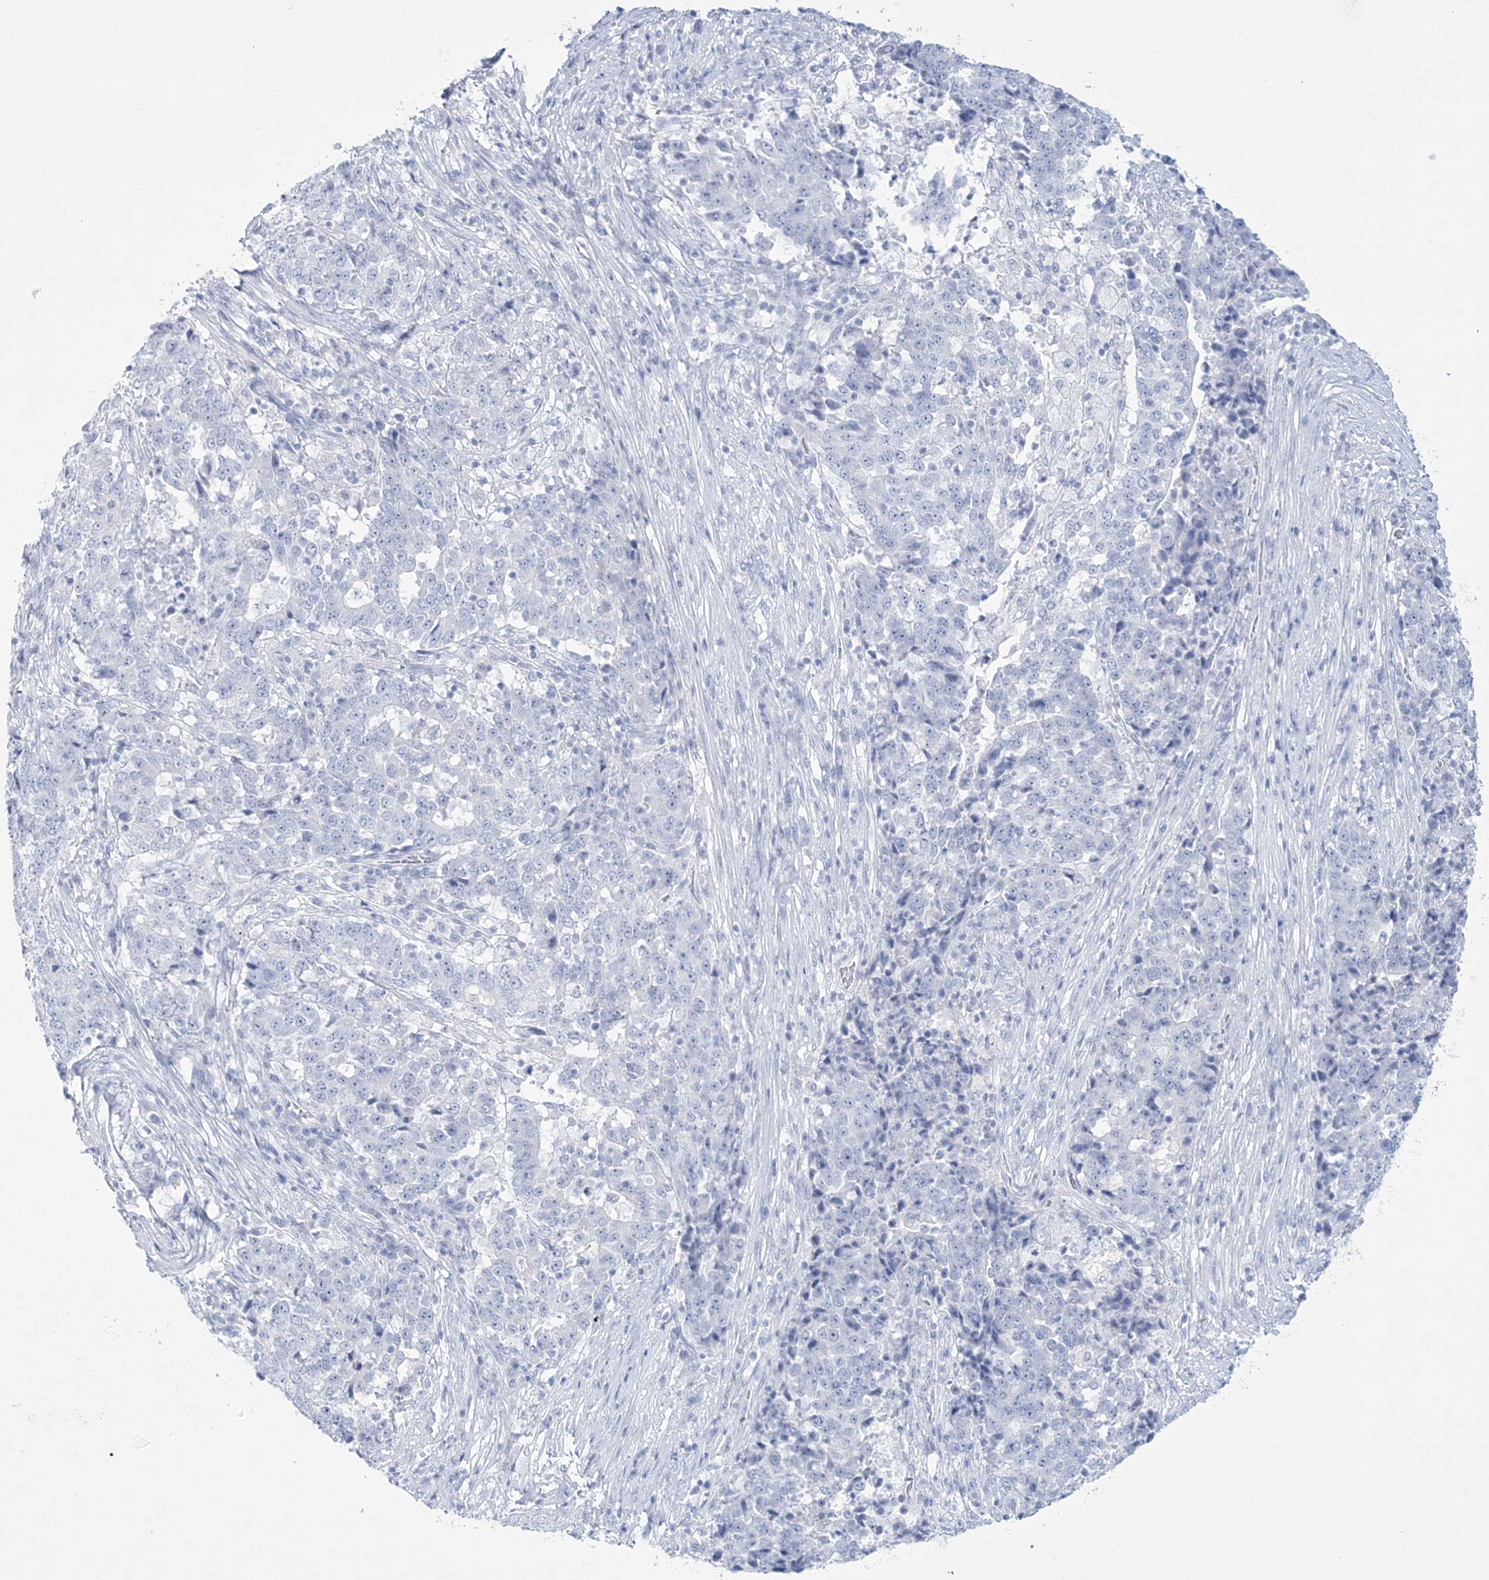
{"staining": {"intensity": "negative", "quantity": "none", "location": "none"}, "tissue": "stomach cancer", "cell_type": "Tumor cells", "image_type": "cancer", "snomed": [{"axis": "morphology", "description": "Adenocarcinoma, NOS"}, {"axis": "topography", "description": "Stomach"}], "caption": "Micrograph shows no significant protein expression in tumor cells of stomach adenocarcinoma.", "gene": "RBP2", "patient": {"sex": "male", "age": 59}}